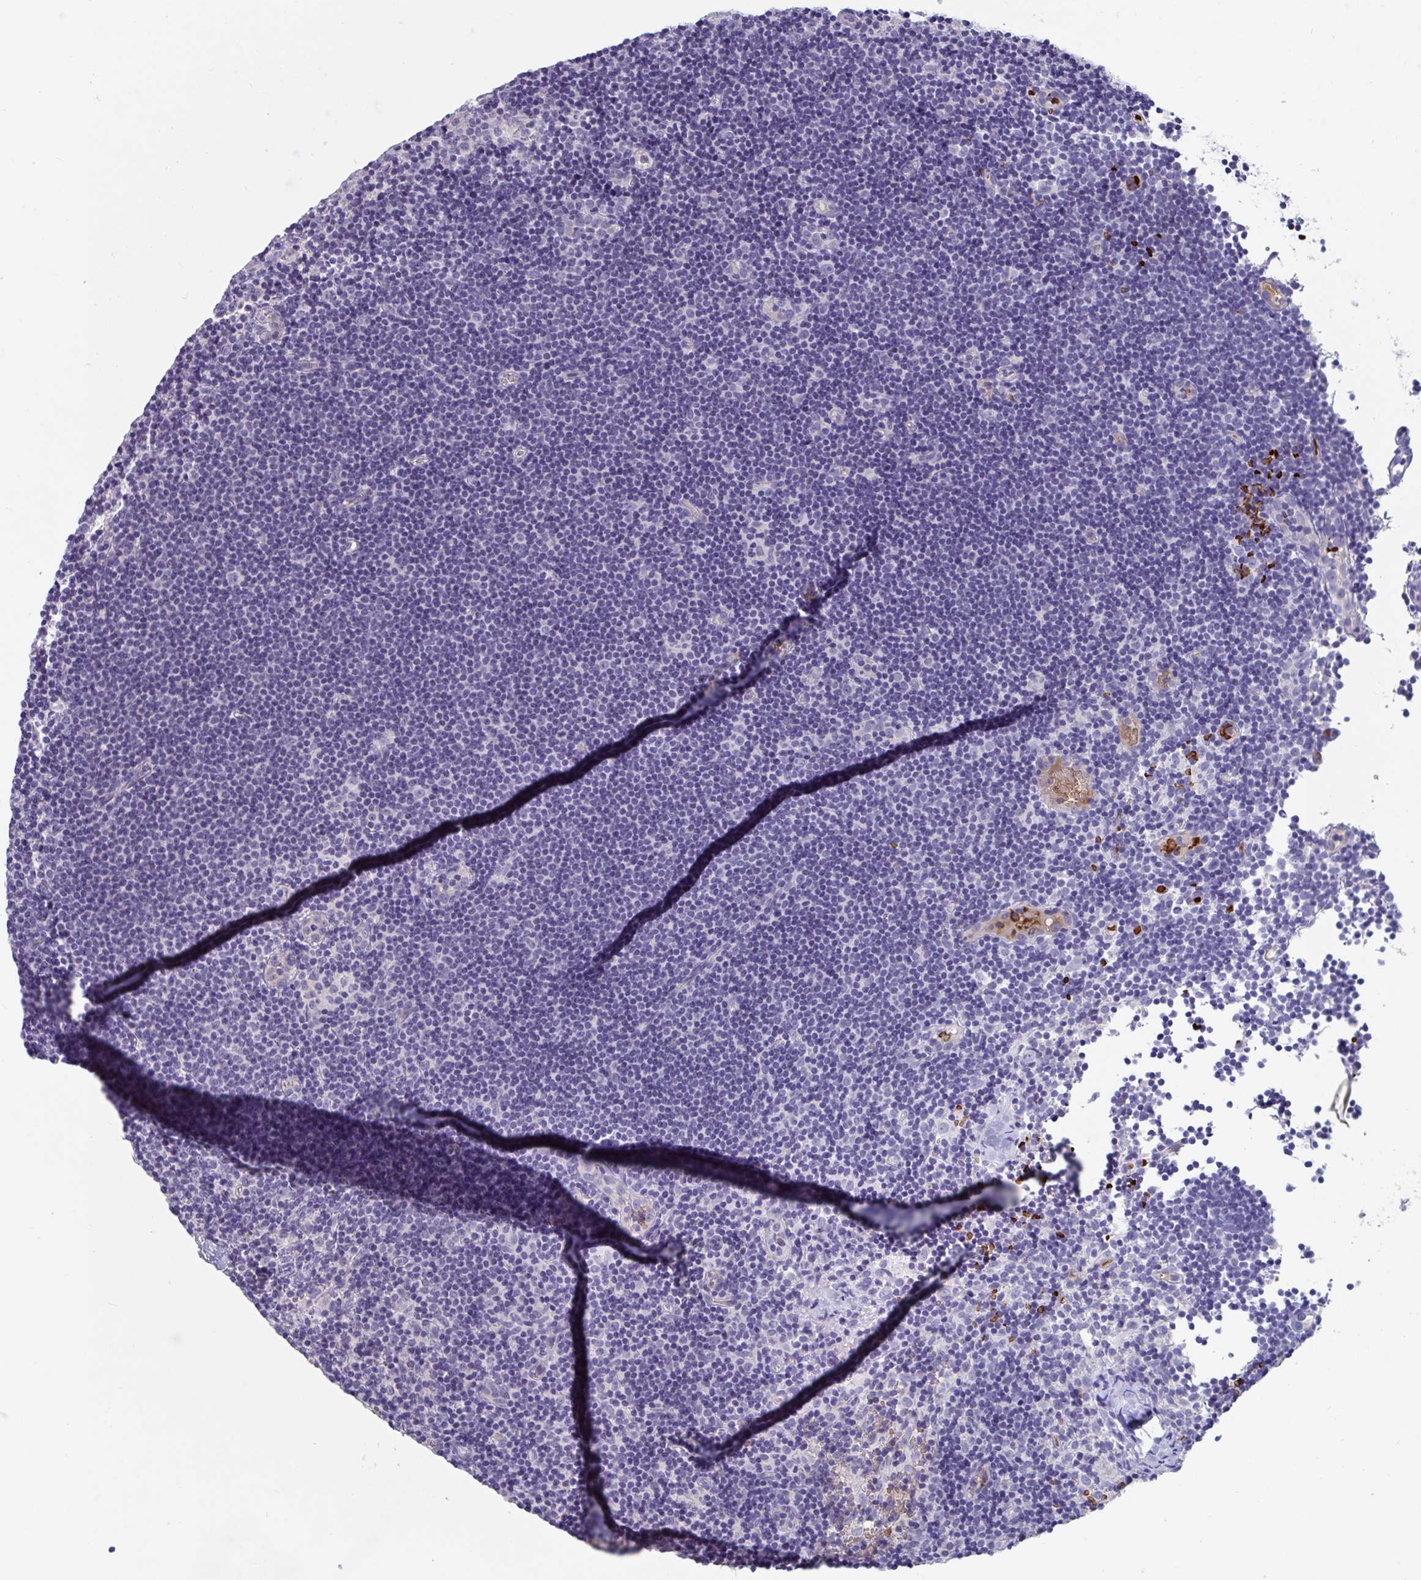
{"staining": {"intensity": "negative", "quantity": "none", "location": "none"}, "tissue": "lymph node", "cell_type": "Germinal center cells", "image_type": "normal", "snomed": [{"axis": "morphology", "description": "Normal tissue, NOS"}, {"axis": "topography", "description": "Lymph node"}], "caption": "The image reveals no staining of germinal center cells in normal lymph node.", "gene": "TTC30A", "patient": {"sex": "female", "age": 45}}